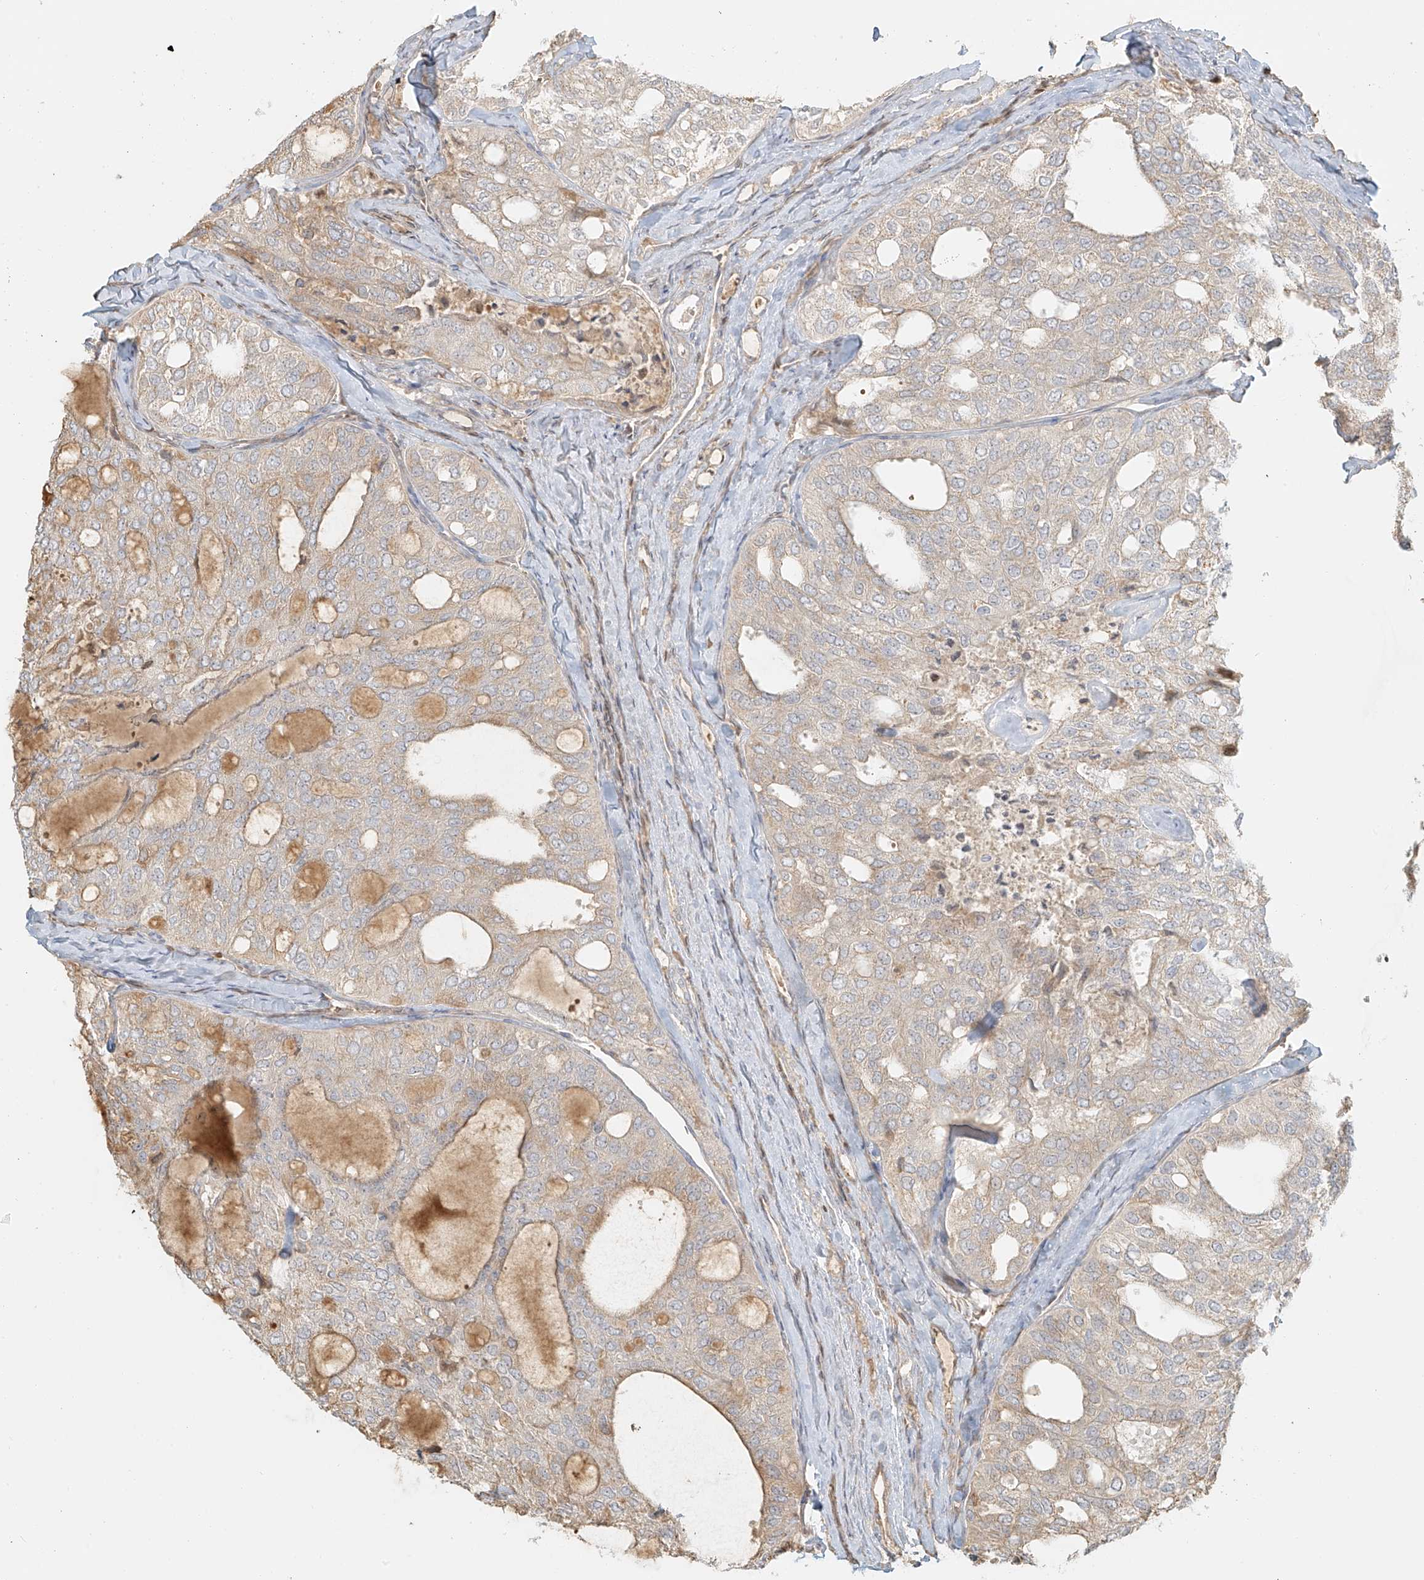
{"staining": {"intensity": "weak", "quantity": "<25%", "location": "cytoplasmic/membranous"}, "tissue": "thyroid cancer", "cell_type": "Tumor cells", "image_type": "cancer", "snomed": [{"axis": "morphology", "description": "Follicular adenoma carcinoma, NOS"}, {"axis": "topography", "description": "Thyroid gland"}], "caption": "DAB immunohistochemical staining of thyroid cancer (follicular adenoma carcinoma) reveals no significant staining in tumor cells.", "gene": "UPK1B", "patient": {"sex": "male", "age": 75}}